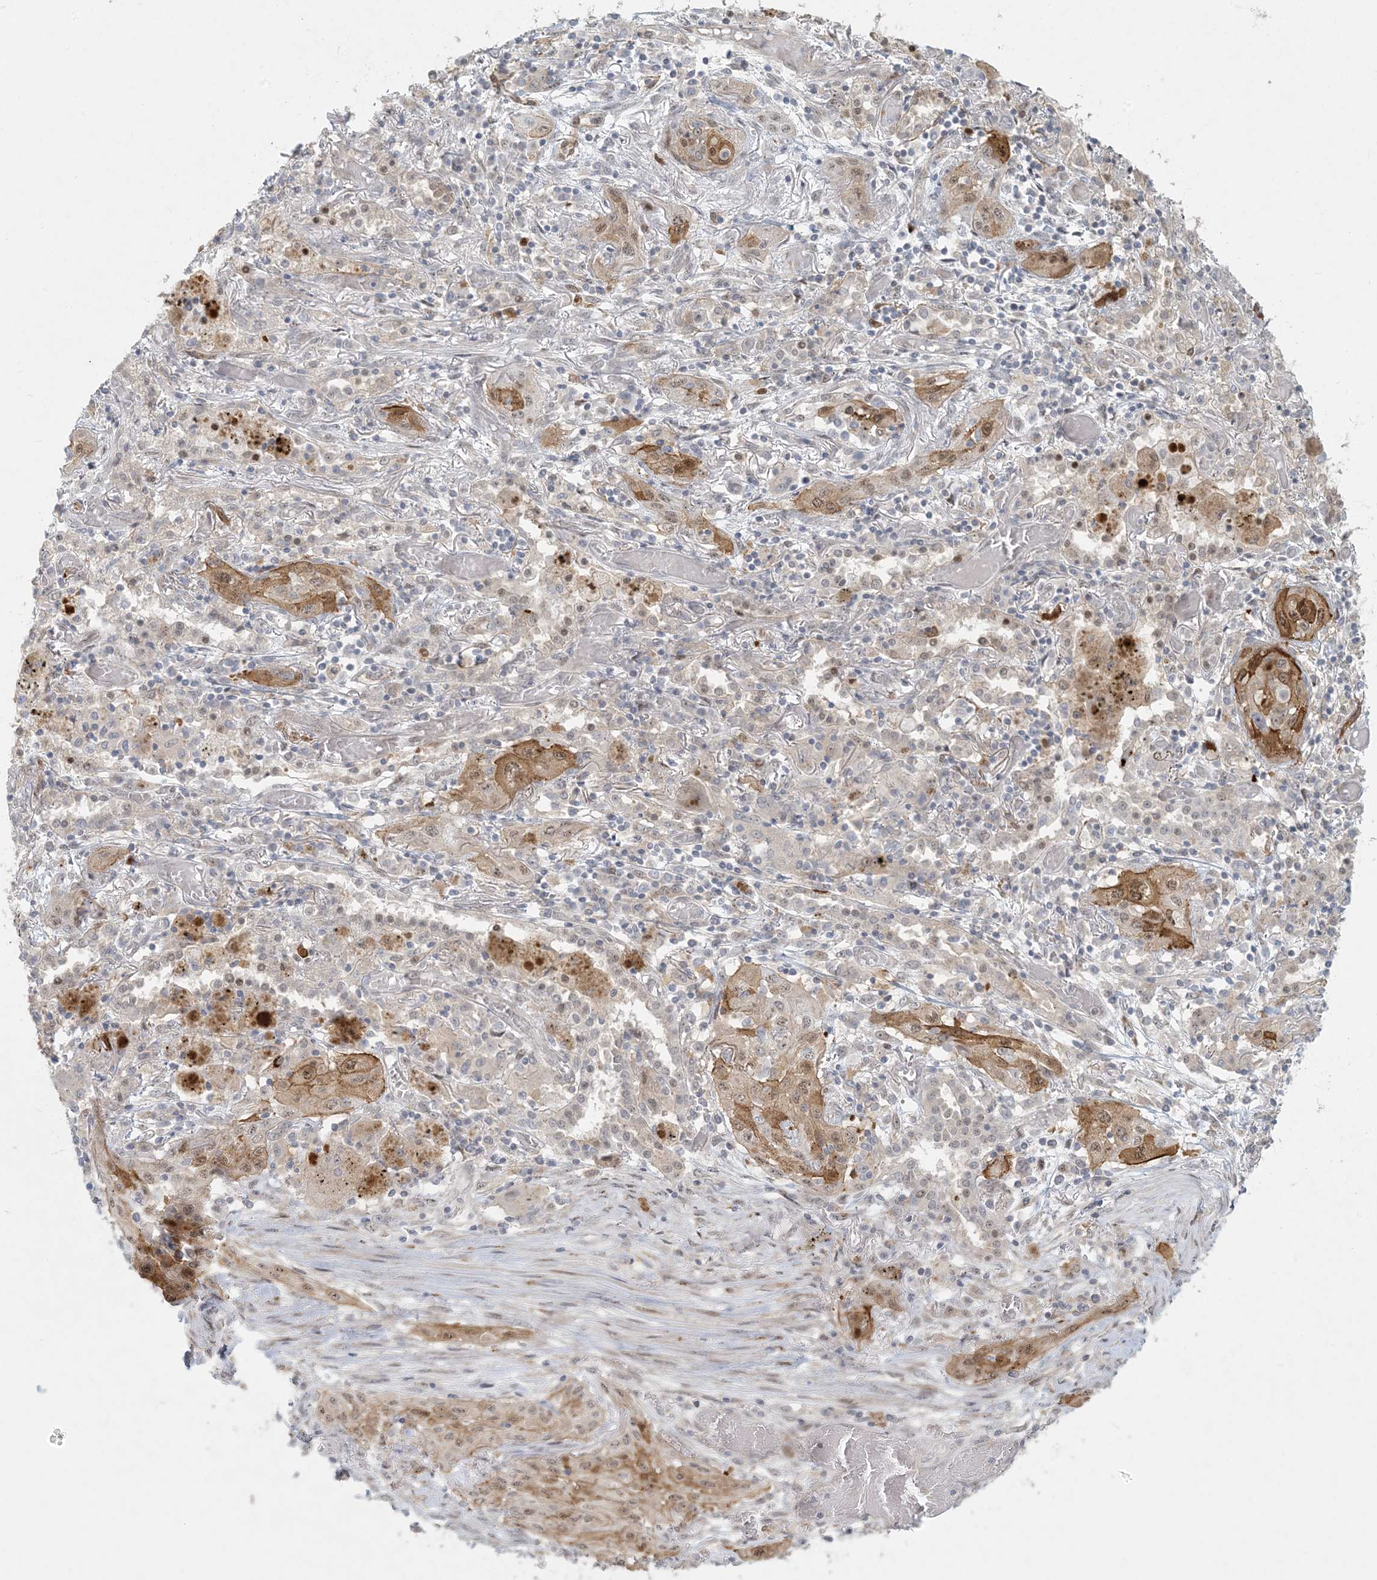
{"staining": {"intensity": "moderate", "quantity": "<25%", "location": "cytoplasmic/membranous"}, "tissue": "lung cancer", "cell_type": "Tumor cells", "image_type": "cancer", "snomed": [{"axis": "morphology", "description": "Squamous cell carcinoma, NOS"}, {"axis": "topography", "description": "Lung"}], "caption": "This micrograph reveals lung cancer stained with IHC to label a protein in brown. The cytoplasmic/membranous of tumor cells show moderate positivity for the protein. Nuclei are counter-stained blue.", "gene": "BCORL1", "patient": {"sex": "female", "age": 47}}